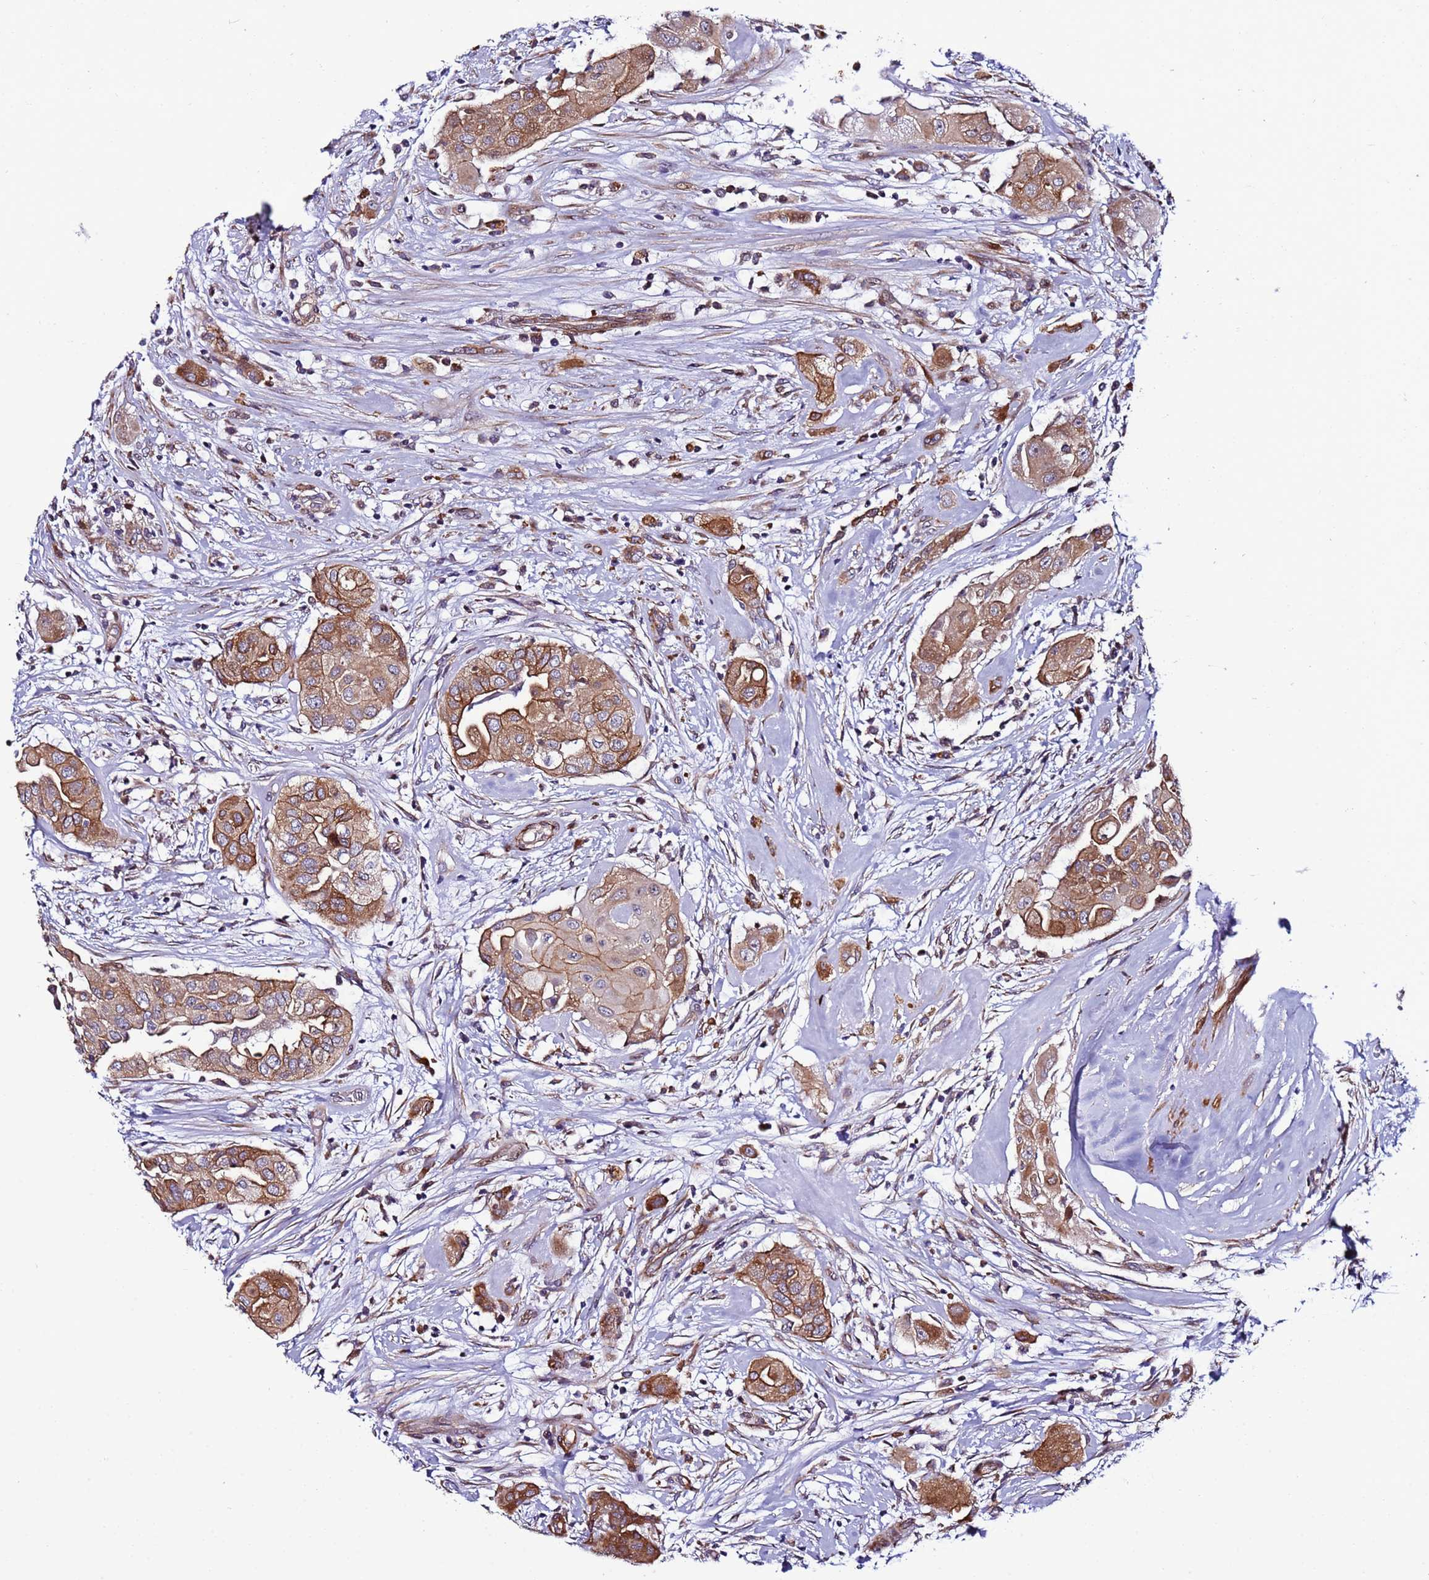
{"staining": {"intensity": "moderate", "quantity": ">75%", "location": "cytoplasmic/membranous"}, "tissue": "thyroid cancer", "cell_type": "Tumor cells", "image_type": "cancer", "snomed": [{"axis": "morphology", "description": "Papillary adenocarcinoma, NOS"}, {"axis": "topography", "description": "Thyroid gland"}], "caption": "IHC staining of papillary adenocarcinoma (thyroid), which reveals medium levels of moderate cytoplasmic/membranous expression in about >75% of tumor cells indicating moderate cytoplasmic/membranous protein expression. The staining was performed using DAB (brown) for protein detection and nuclei were counterstained in hematoxylin (blue).", "gene": "MCRIP1", "patient": {"sex": "female", "age": 59}}